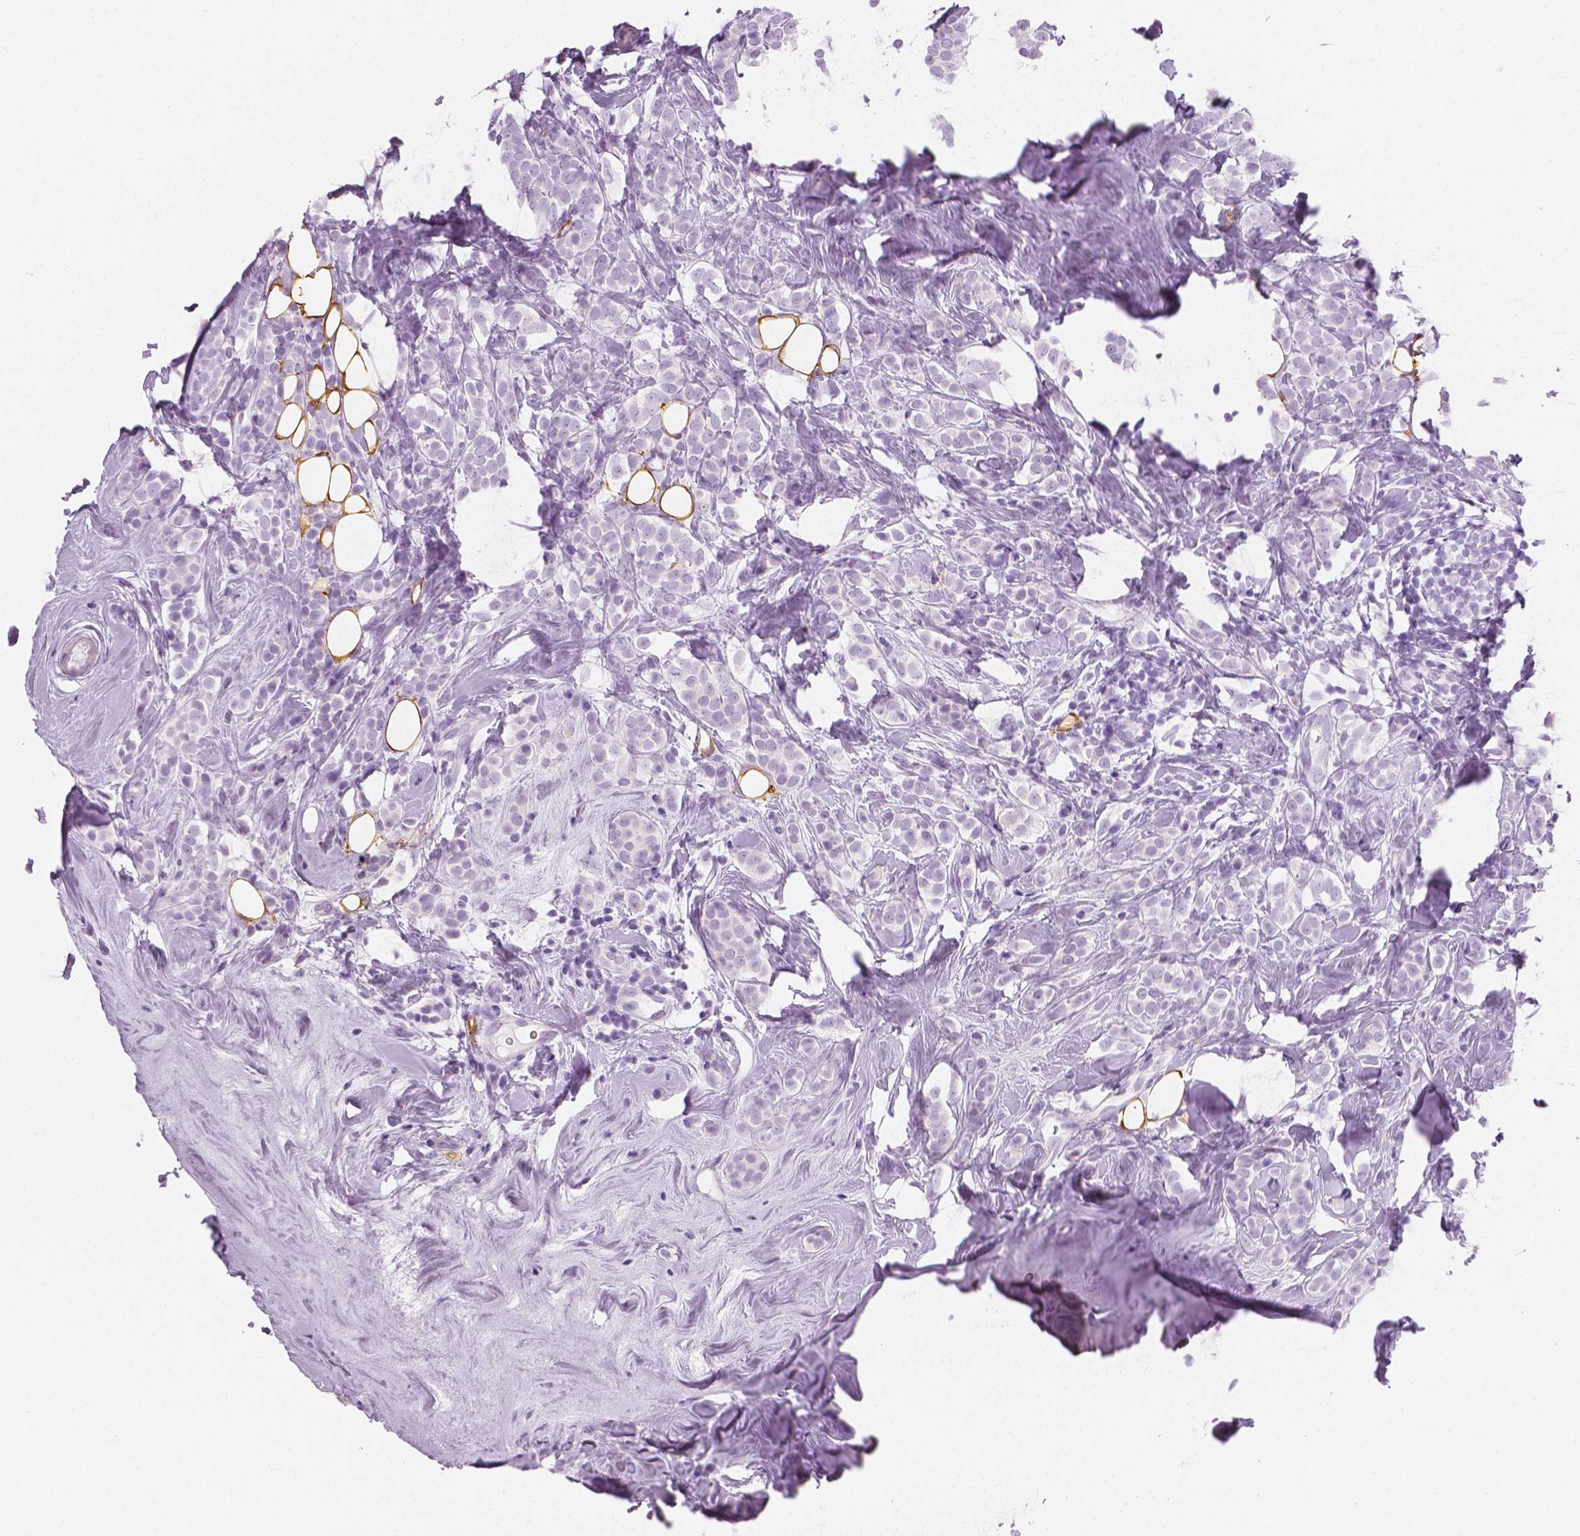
{"staining": {"intensity": "negative", "quantity": "none", "location": "none"}, "tissue": "breast cancer", "cell_type": "Tumor cells", "image_type": "cancer", "snomed": [{"axis": "morphology", "description": "Lobular carcinoma"}, {"axis": "topography", "description": "Breast"}], "caption": "Immunohistochemistry (IHC) of human breast cancer (lobular carcinoma) displays no staining in tumor cells. (Brightfield microscopy of DAB immunohistochemistry (IHC) at high magnification).", "gene": "PLIN4", "patient": {"sex": "female", "age": 49}}